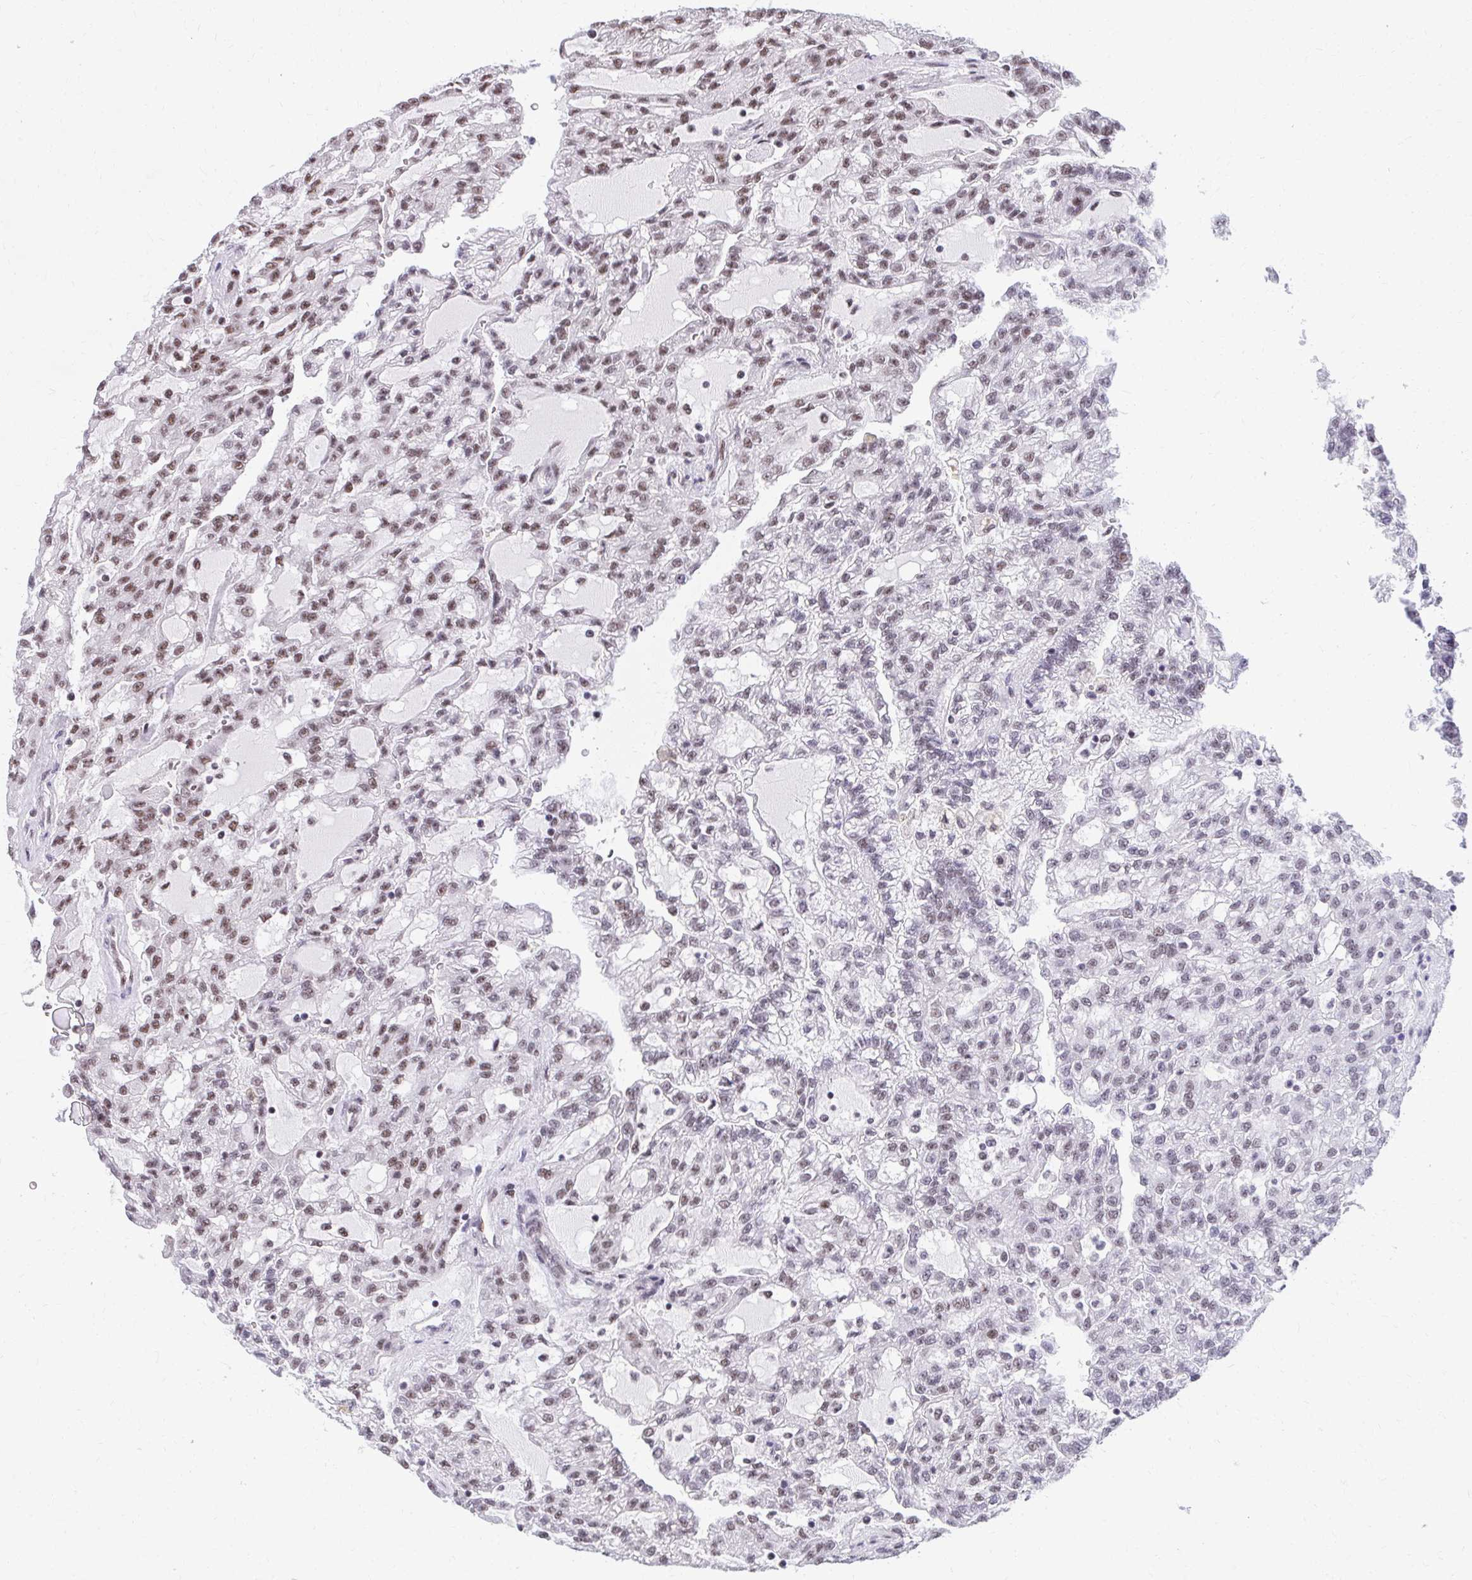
{"staining": {"intensity": "moderate", "quantity": ">75%", "location": "nuclear"}, "tissue": "renal cancer", "cell_type": "Tumor cells", "image_type": "cancer", "snomed": [{"axis": "morphology", "description": "Adenocarcinoma, NOS"}, {"axis": "topography", "description": "Kidney"}], "caption": "The photomicrograph shows immunohistochemical staining of adenocarcinoma (renal). There is moderate nuclear positivity is identified in about >75% of tumor cells. (Stains: DAB (3,3'-diaminobenzidine) in brown, nuclei in blue, Microscopy: brightfield microscopy at high magnification).", "gene": "SYNE4", "patient": {"sex": "male", "age": 63}}